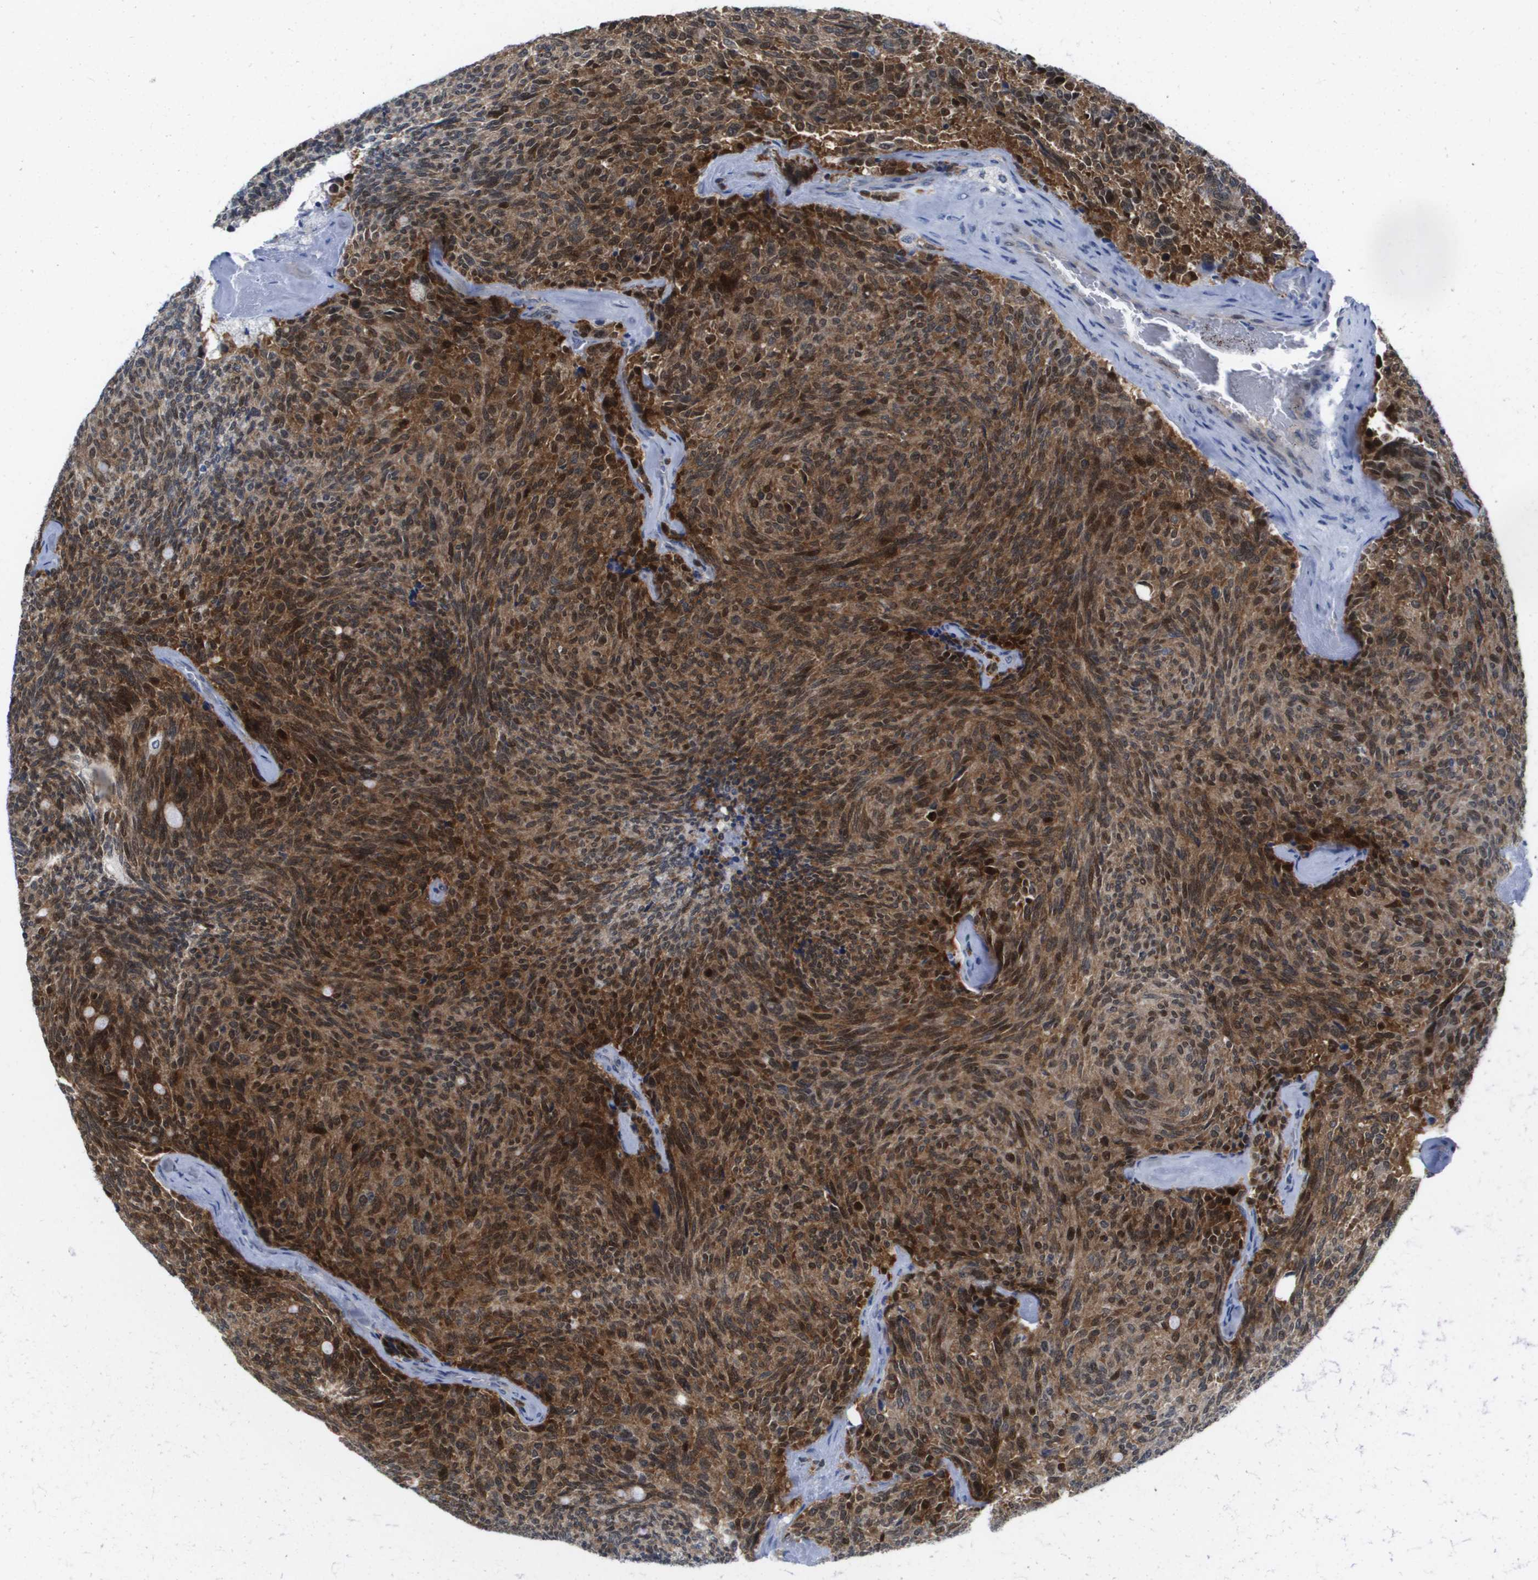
{"staining": {"intensity": "strong", "quantity": ">75%", "location": "cytoplasmic/membranous,nuclear"}, "tissue": "carcinoid", "cell_type": "Tumor cells", "image_type": "cancer", "snomed": [{"axis": "morphology", "description": "Carcinoid, malignant, NOS"}, {"axis": "topography", "description": "Pancreas"}], "caption": "Carcinoid tissue exhibits strong cytoplasmic/membranous and nuclear staining in about >75% of tumor cells (Brightfield microscopy of DAB IHC at high magnification).", "gene": "FKBP4", "patient": {"sex": "female", "age": 54}}